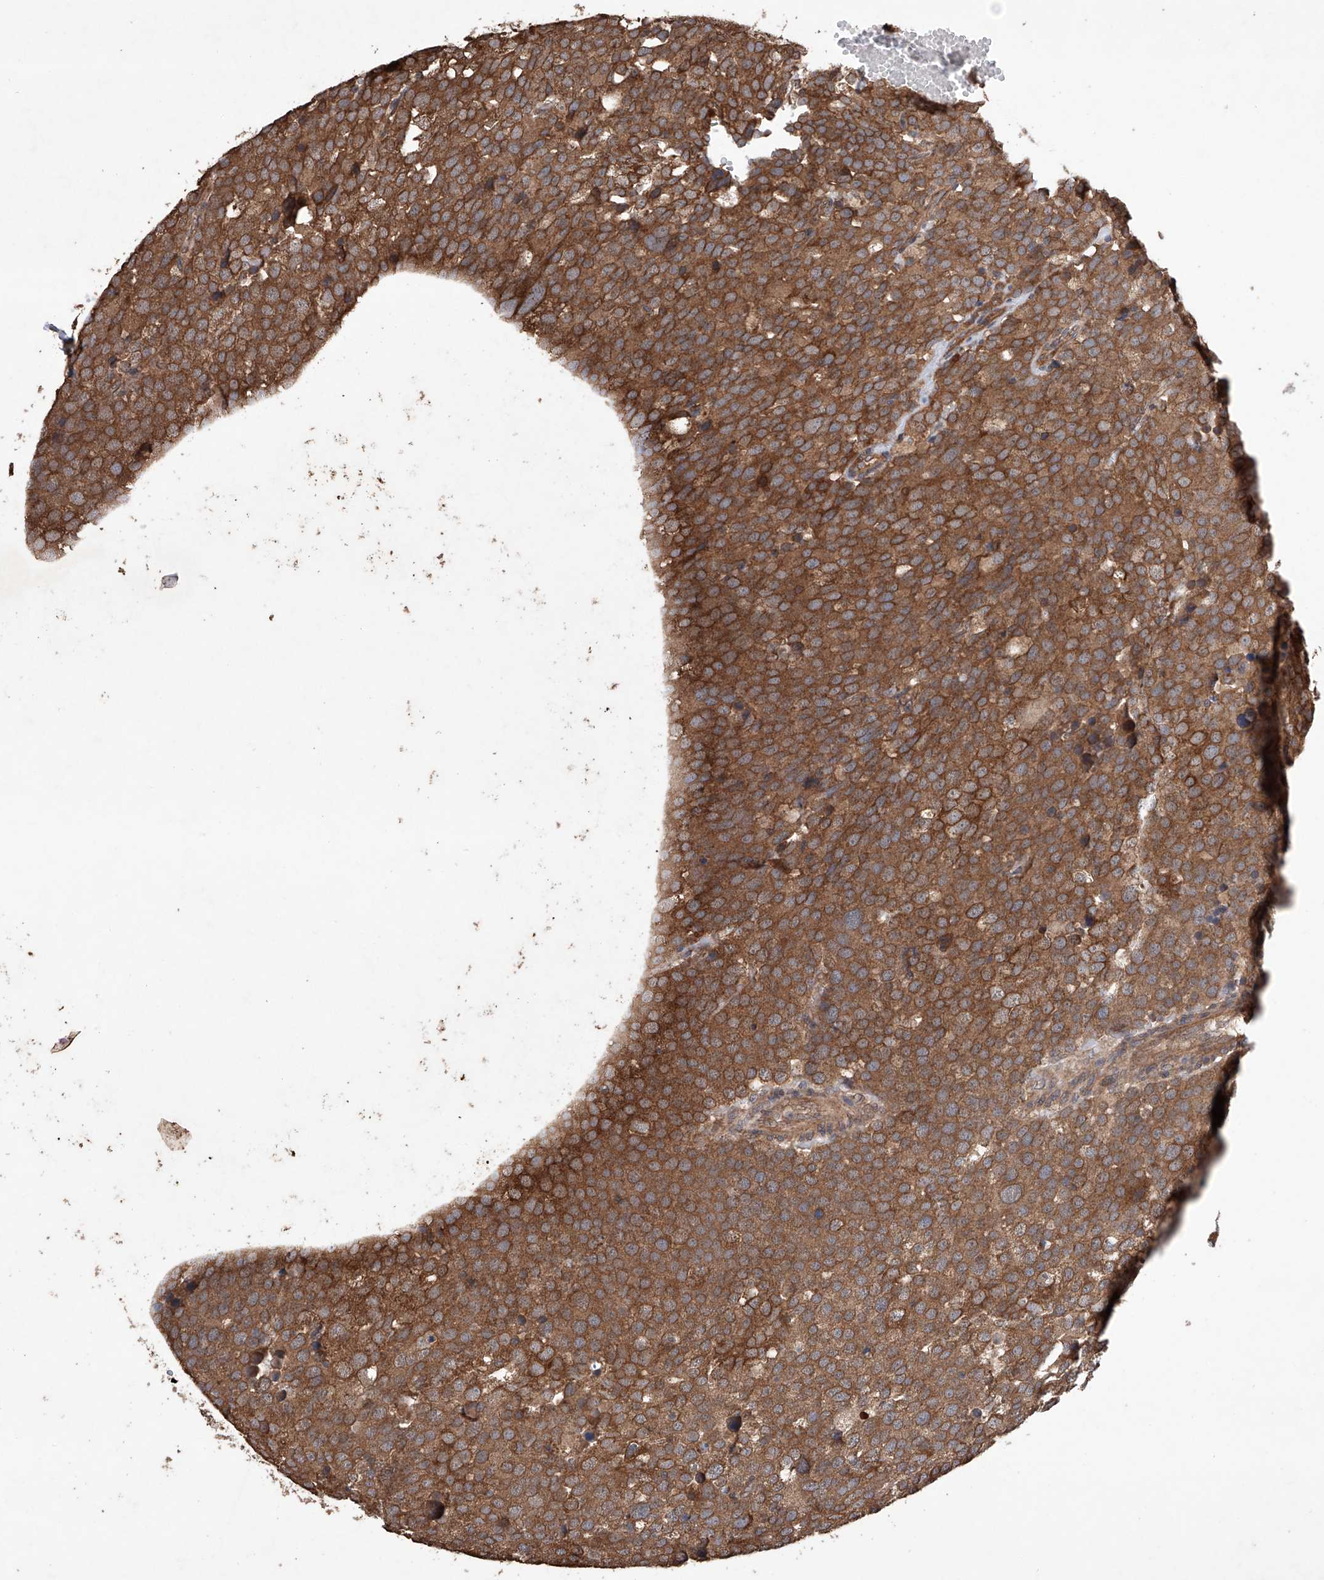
{"staining": {"intensity": "moderate", "quantity": ">75%", "location": "cytoplasmic/membranous"}, "tissue": "testis cancer", "cell_type": "Tumor cells", "image_type": "cancer", "snomed": [{"axis": "morphology", "description": "Seminoma, NOS"}, {"axis": "topography", "description": "Testis"}], "caption": "Immunohistochemical staining of human testis seminoma demonstrates medium levels of moderate cytoplasmic/membranous protein positivity in approximately >75% of tumor cells.", "gene": "LURAP1", "patient": {"sex": "male", "age": 71}}